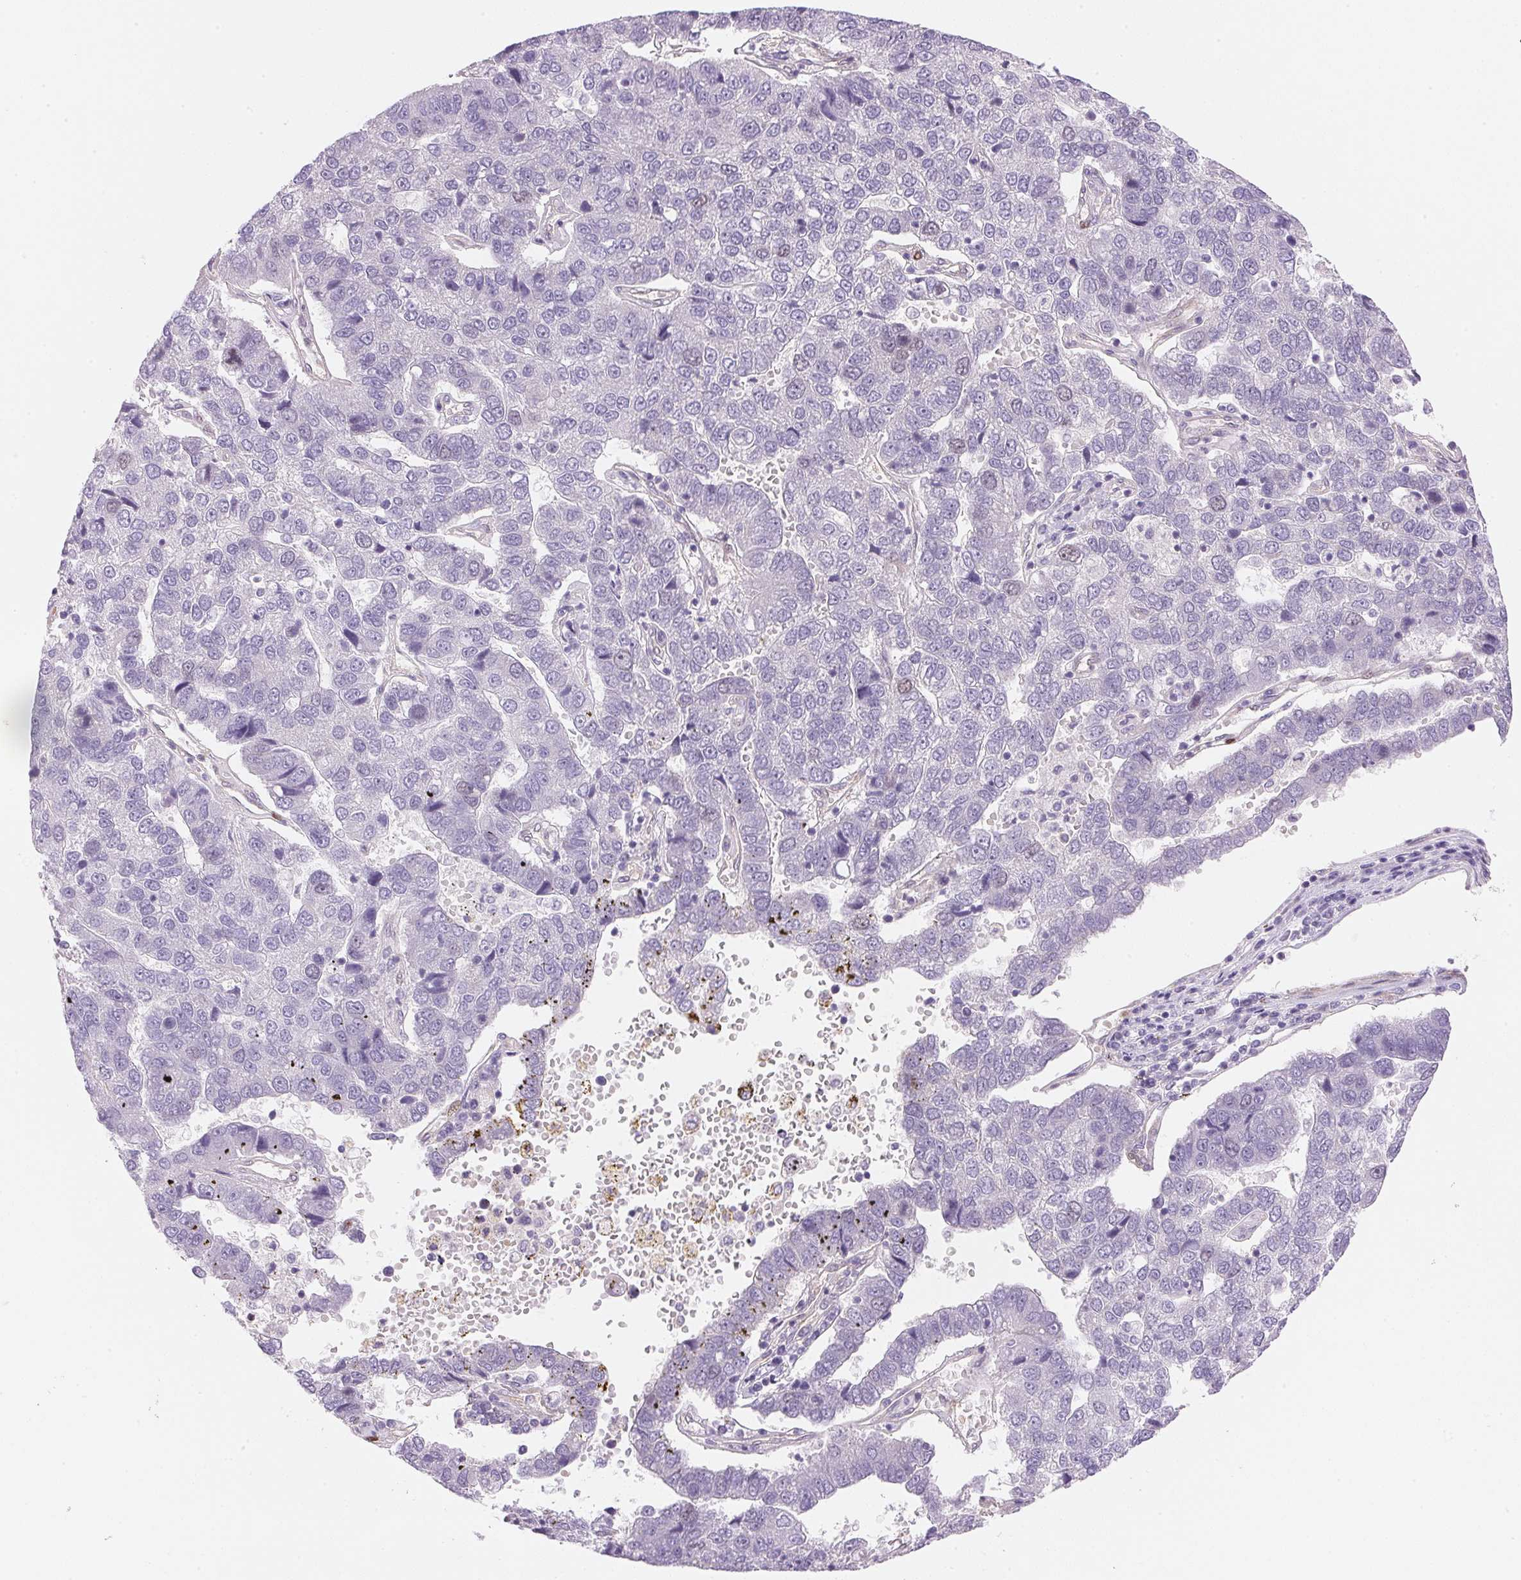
{"staining": {"intensity": "negative", "quantity": "none", "location": "none"}, "tissue": "pancreatic cancer", "cell_type": "Tumor cells", "image_type": "cancer", "snomed": [{"axis": "morphology", "description": "Adenocarcinoma, NOS"}, {"axis": "topography", "description": "Pancreas"}], "caption": "DAB (3,3'-diaminobenzidine) immunohistochemical staining of pancreatic cancer demonstrates no significant positivity in tumor cells. The staining is performed using DAB brown chromogen with nuclei counter-stained in using hematoxylin.", "gene": "SMTN", "patient": {"sex": "female", "age": 61}}